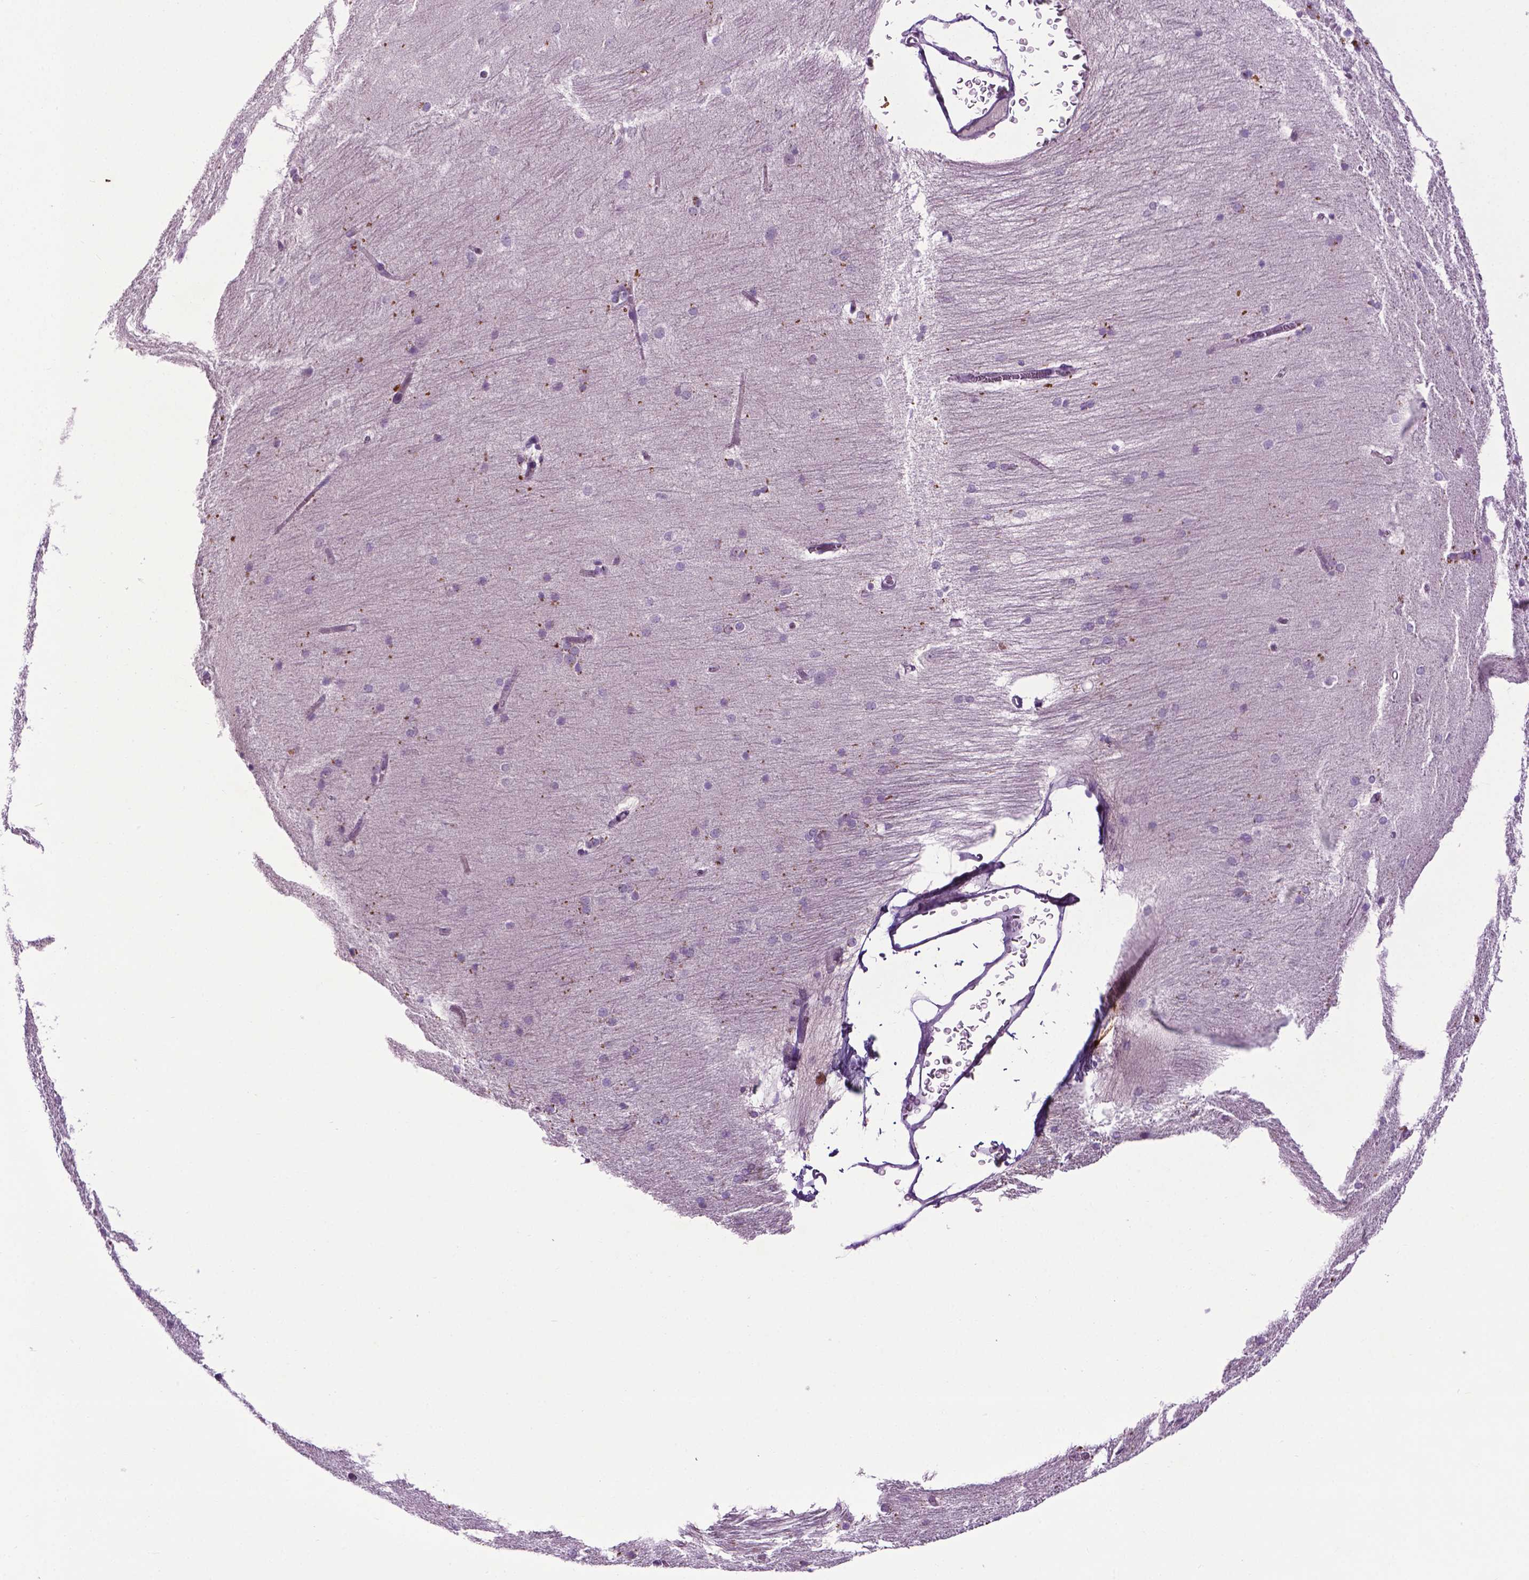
{"staining": {"intensity": "weak", "quantity": "<25%", "location": "cytoplasmic/membranous"}, "tissue": "hippocampus", "cell_type": "Glial cells", "image_type": "normal", "snomed": [{"axis": "morphology", "description": "Normal tissue, NOS"}, {"axis": "topography", "description": "Cerebral cortex"}, {"axis": "topography", "description": "Hippocampus"}], "caption": "Glial cells show no significant protein staining in benign hippocampus. (Stains: DAB (3,3'-diaminobenzidine) immunohistochemistry (IHC) with hematoxylin counter stain, Microscopy: brightfield microscopy at high magnification).", "gene": "SPECC1L", "patient": {"sex": "female", "age": 19}}